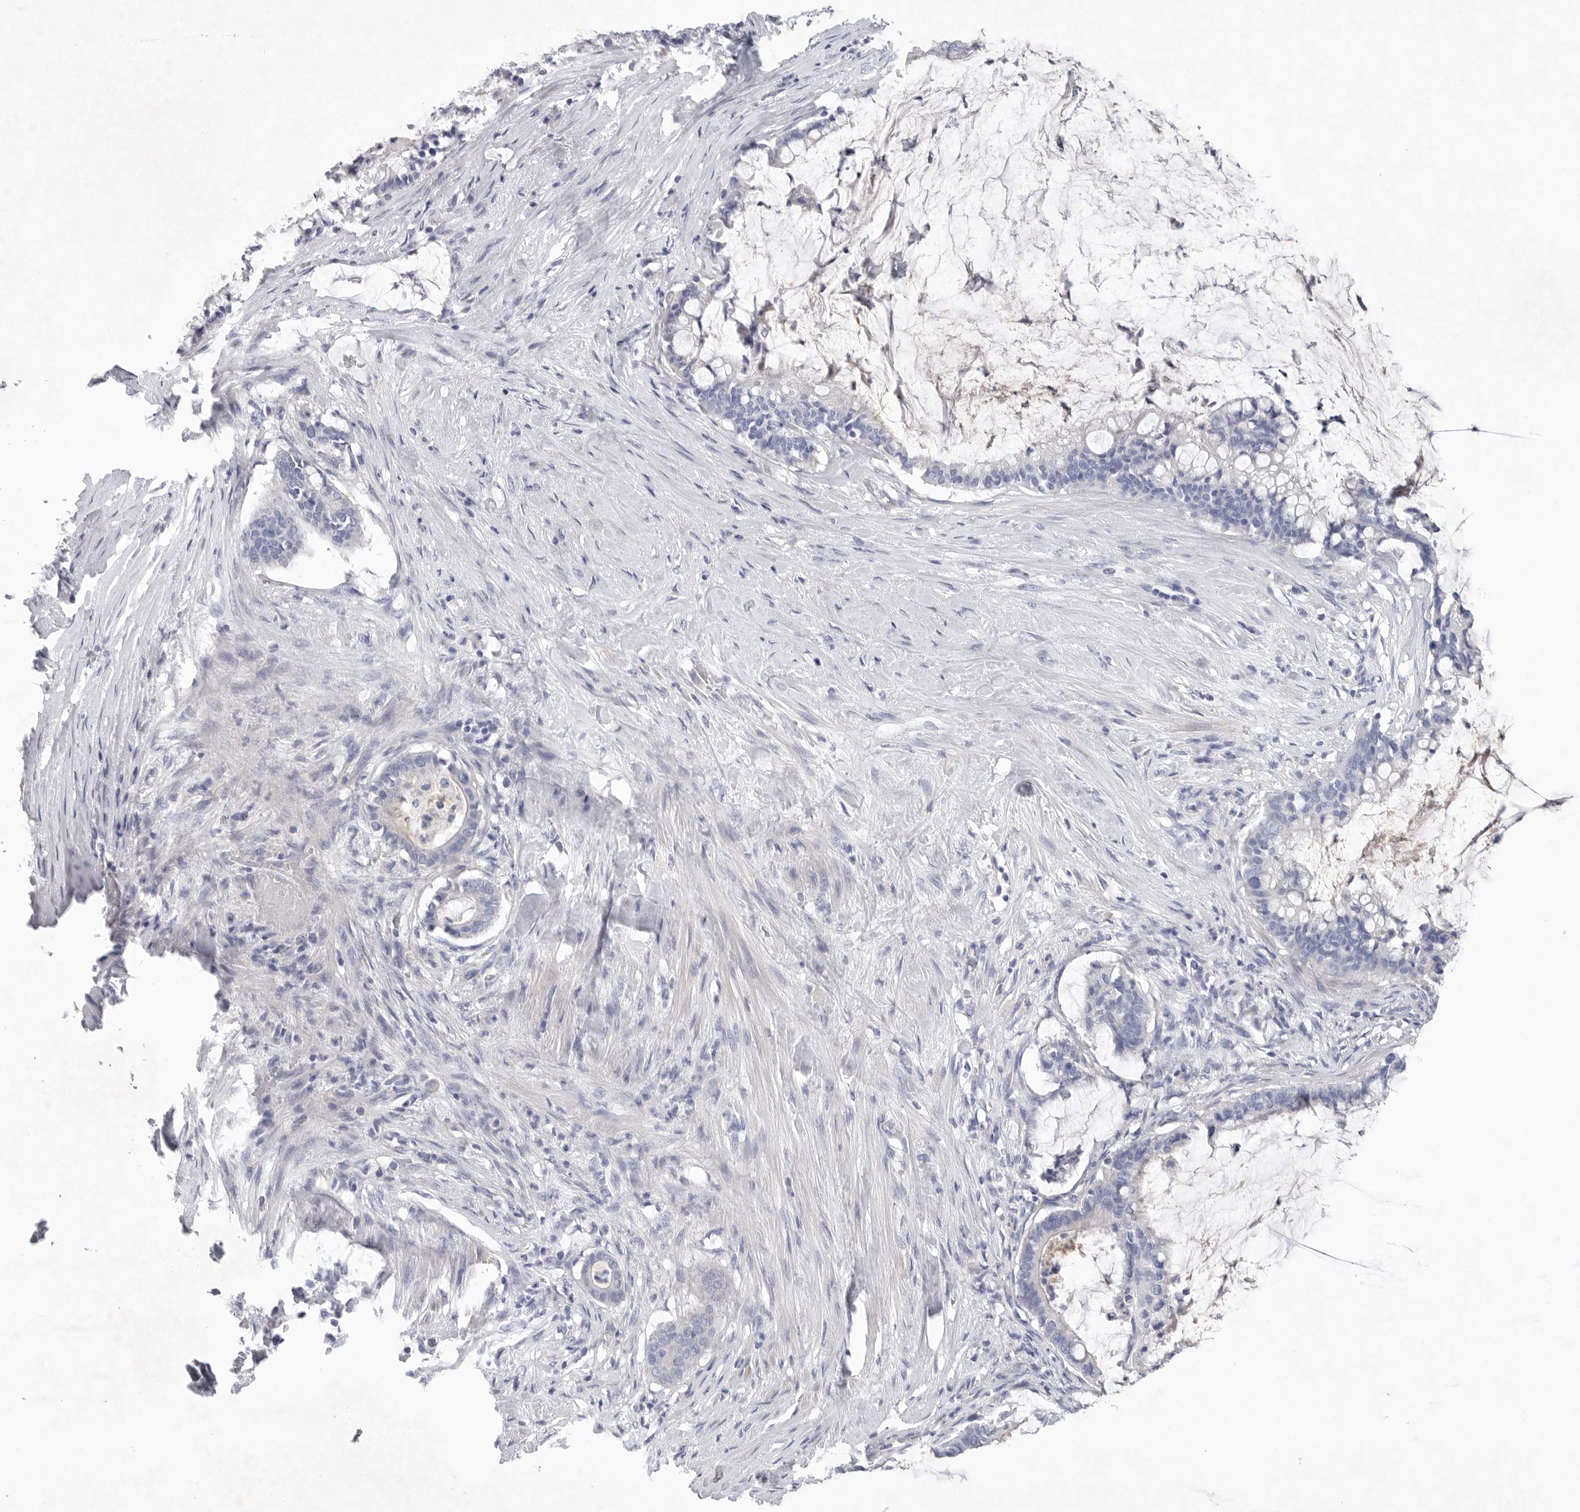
{"staining": {"intensity": "negative", "quantity": "none", "location": "none"}, "tissue": "pancreatic cancer", "cell_type": "Tumor cells", "image_type": "cancer", "snomed": [{"axis": "morphology", "description": "Adenocarcinoma, NOS"}, {"axis": "topography", "description": "Pancreas"}], "caption": "The histopathology image demonstrates no staining of tumor cells in pancreatic cancer.", "gene": "CAMK2B", "patient": {"sex": "male", "age": 41}}